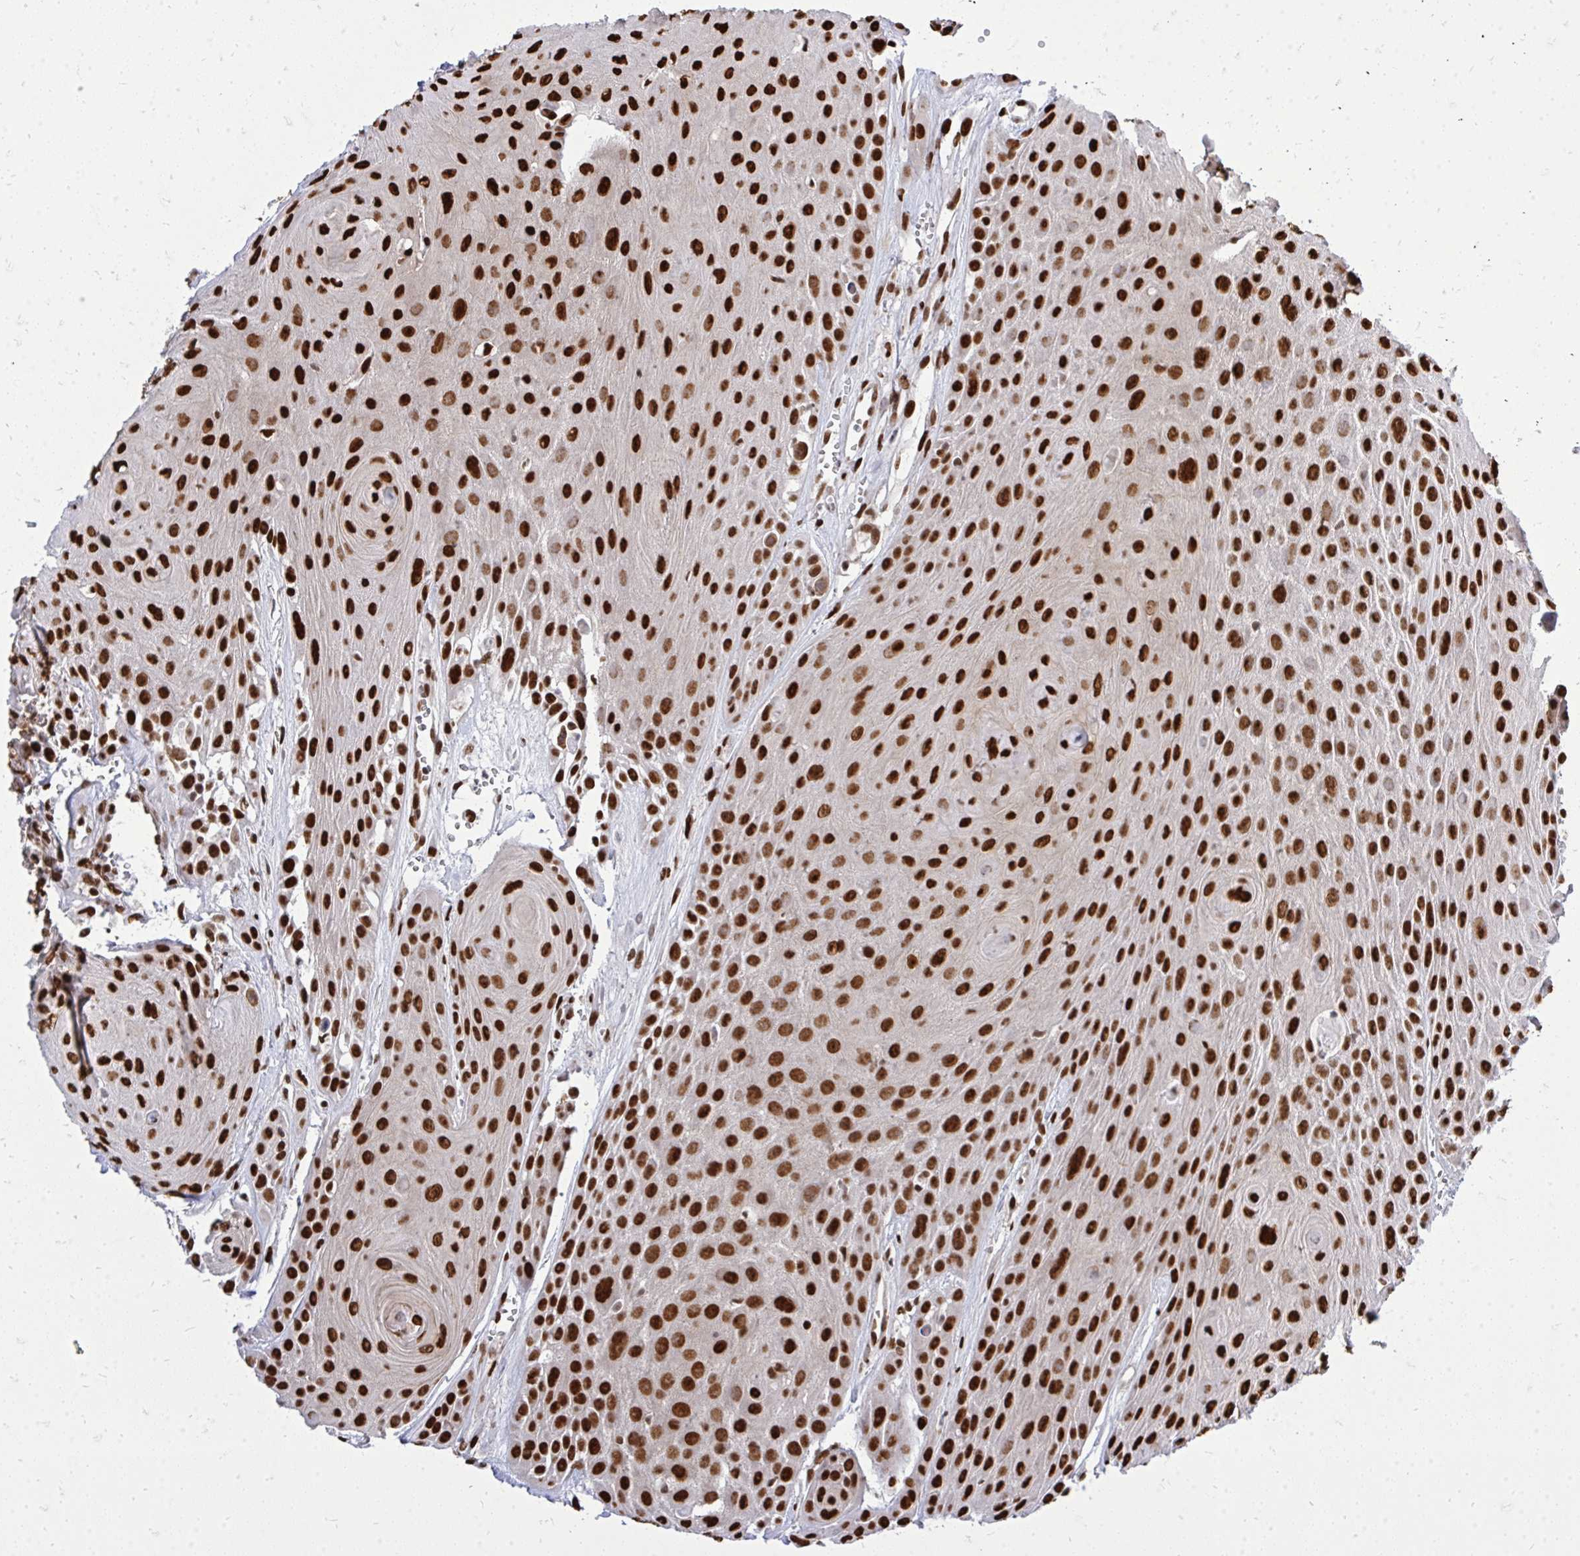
{"staining": {"intensity": "strong", "quantity": ">75%", "location": "nuclear"}, "tissue": "head and neck cancer", "cell_type": "Tumor cells", "image_type": "cancer", "snomed": [{"axis": "morphology", "description": "Squamous cell carcinoma, NOS"}, {"axis": "topography", "description": "Oral tissue"}, {"axis": "topography", "description": "Head-Neck"}], "caption": "This photomicrograph demonstrates immunohistochemistry (IHC) staining of human head and neck squamous cell carcinoma, with high strong nuclear staining in approximately >75% of tumor cells.", "gene": "TBL1Y", "patient": {"sex": "male", "age": 81}}